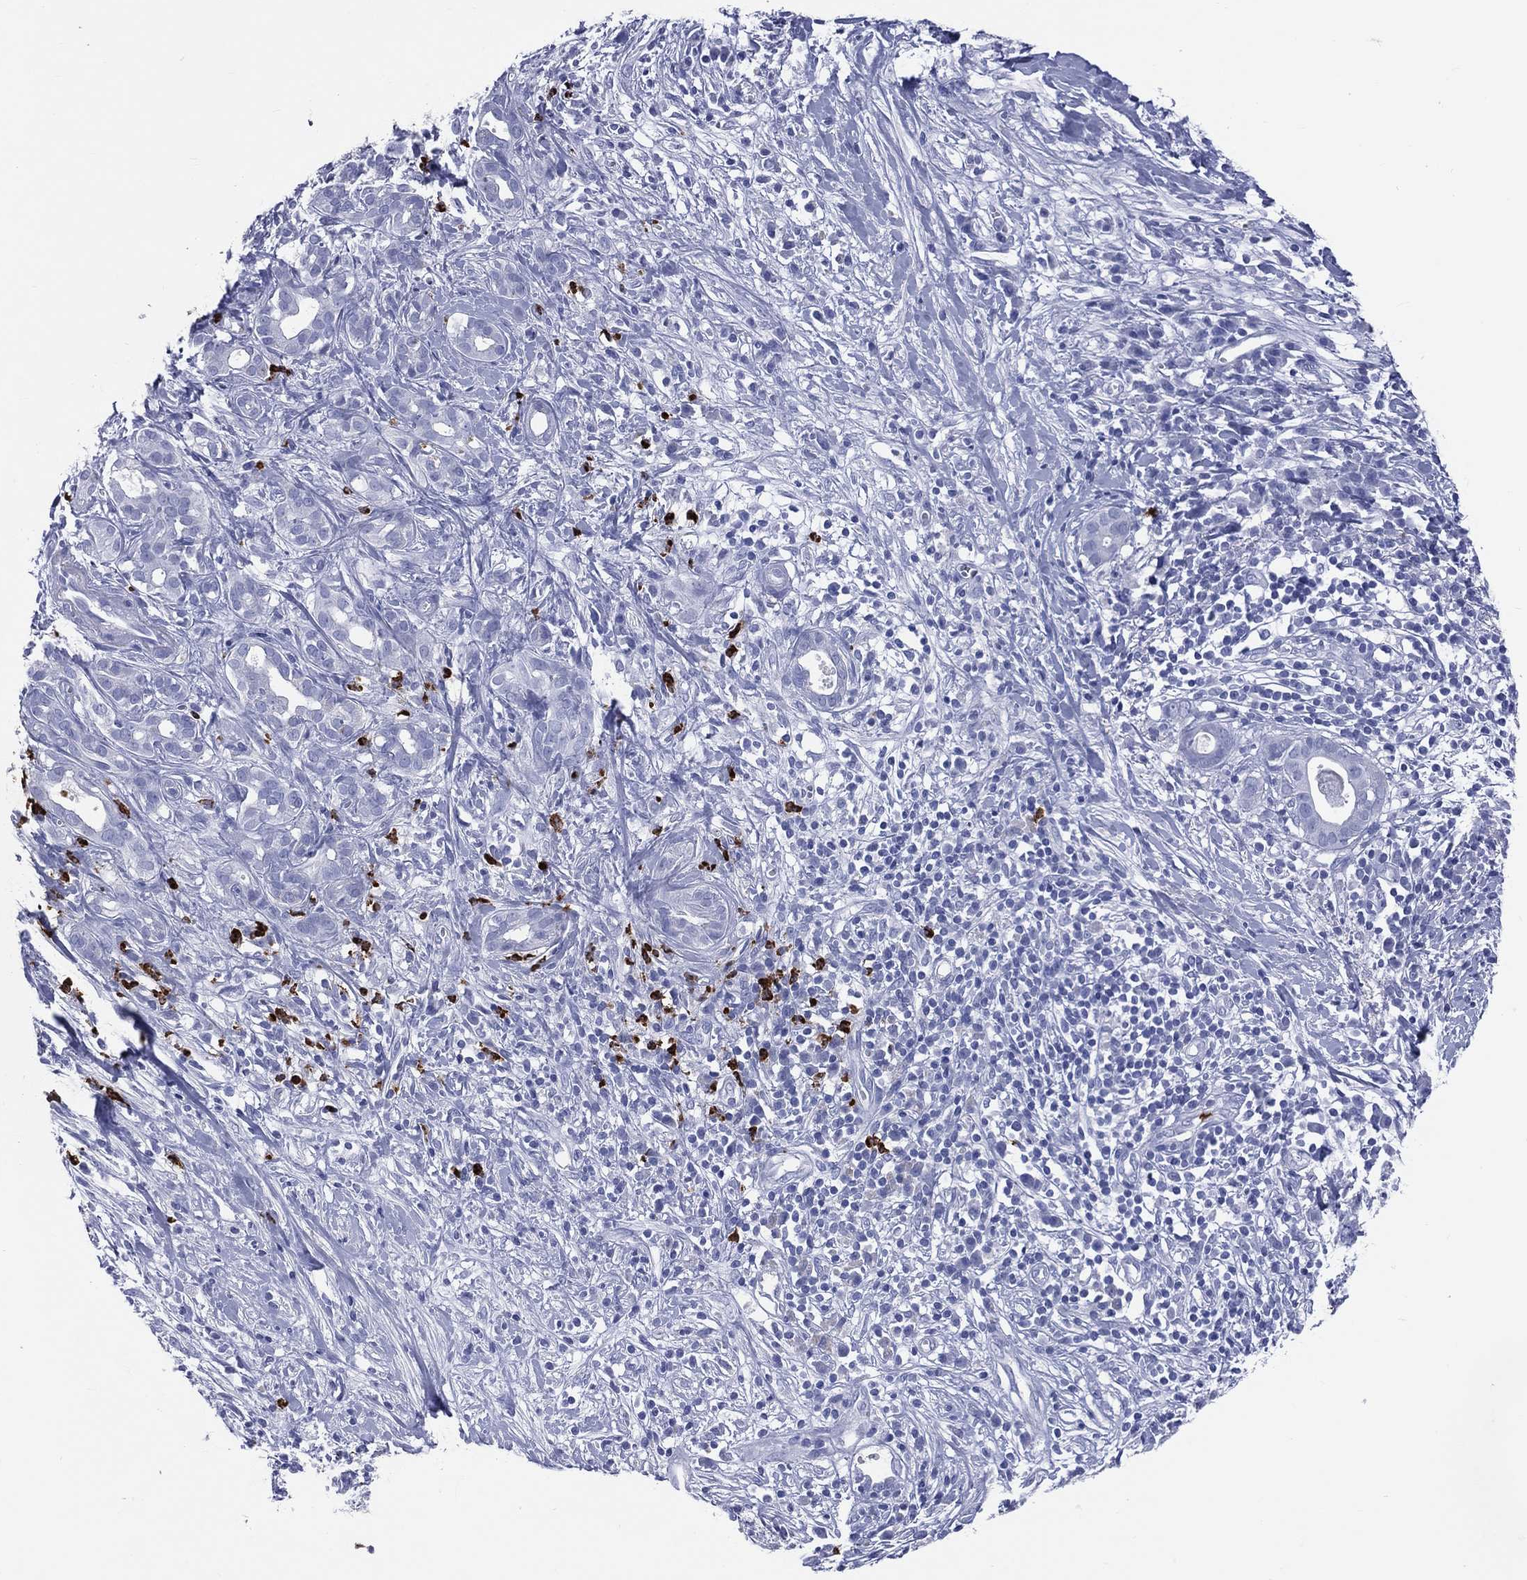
{"staining": {"intensity": "negative", "quantity": "none", "location": "none"}, "tissue": "pancreatic cancer", "cell_type": "Tumor cells", "image_type": "cancer", "snomed": [{"axis": "morphology", "description": "Adenocarcinoma, NOS"}, {"axis": "topography", "description": "Pancreas"}], "caption": "The IHC photomicrograph has no significant positivity in tumor cells of adenocarcinoma (pancreatic) tissue.", "gene": "PGLYRP1", "patient": {"sex": "male", "age": 61}}